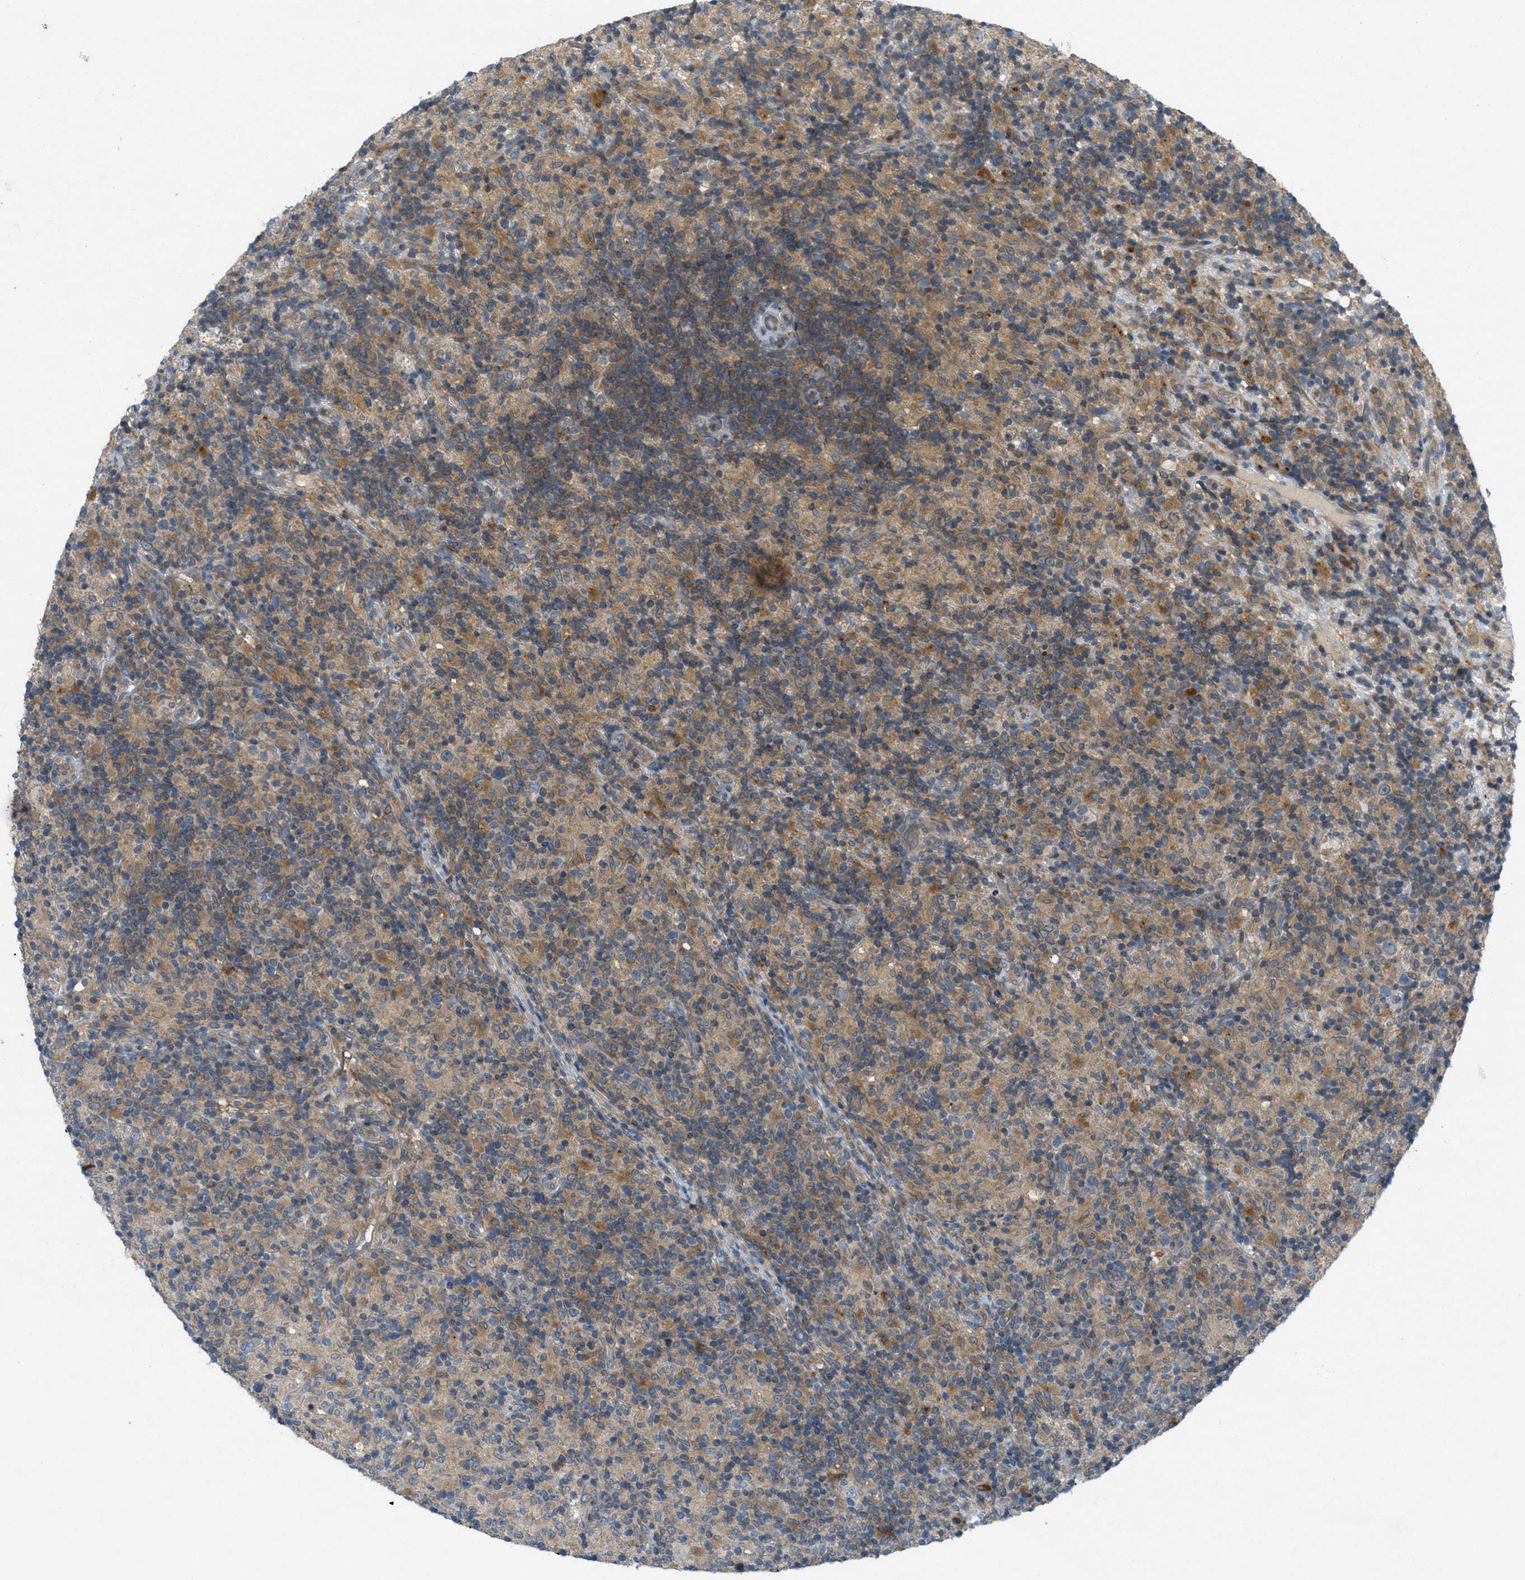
{"staining": {"intensity": "weak", "quantity": "<25%", "location": "cytoplasmic/membranous"}, "tissue": "lymphoma", "cell_type": "Tumor cells", "image_type": "cancer", "snomed": [{"axis": "morphology", "description": "Hodgkin's disease, NOS"}, {"axis": "topography", "description": "Lymph node"}], "caption": "High power microscopy image of an immunohistochemistry image of lymphoma, revealing no significant positivity in tumor cells.", "gene": "SIGMAR1", "patient": {"sex": "male", "age": 70}}